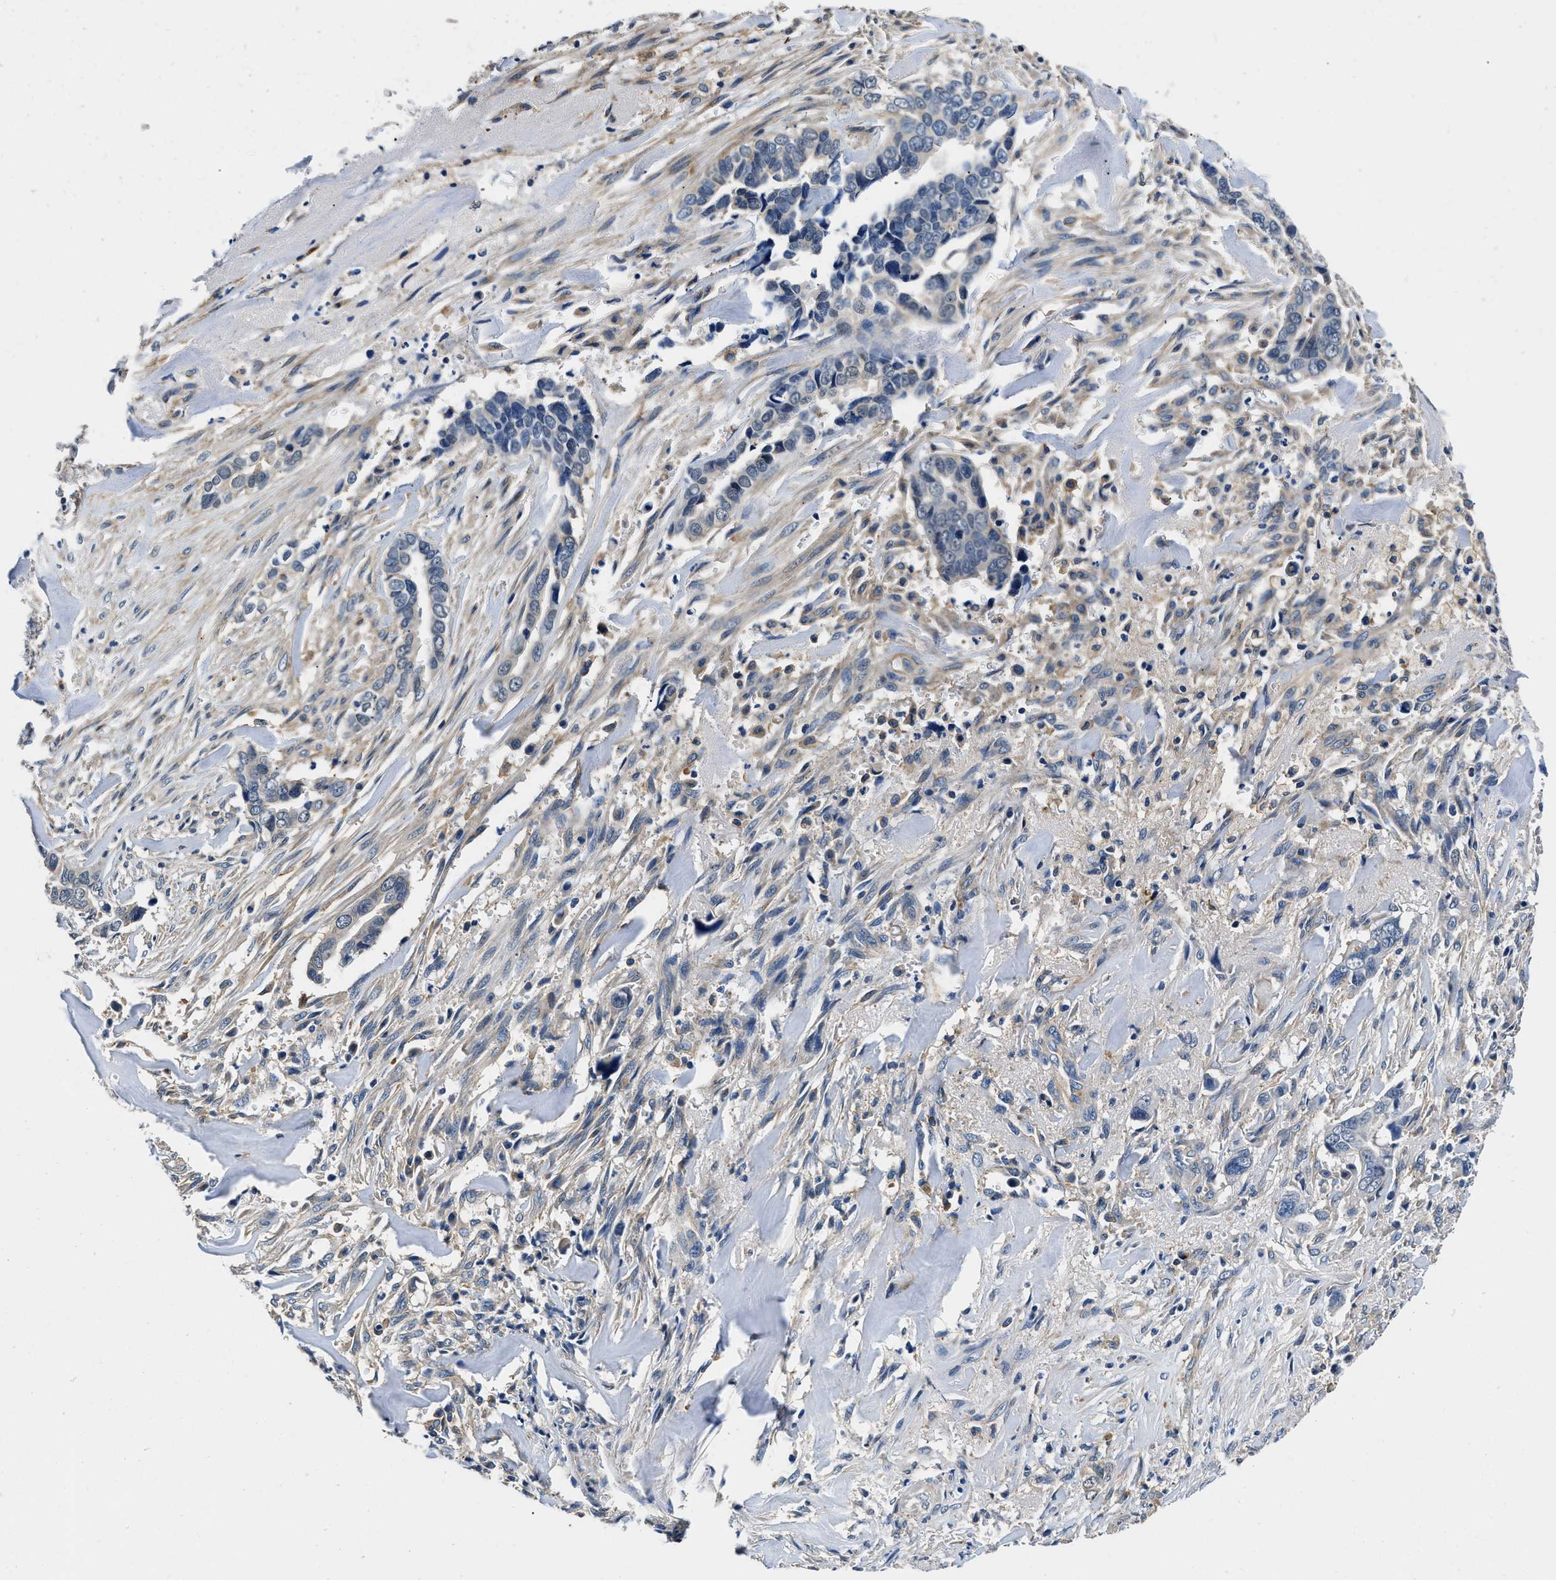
{"staining": {"intensity": "negative", "quantity": "none", "location": "none"}, "tissue": "liver cancer", "cell_type": "Tumor cells", "image_type": "cancer", "snomed": [{"axis": "morphology", "description": "Cholangiocarcinoma"}, {"axis": "topography", "description": "Liver"}], "caption": "Immunohistochemistry histopathology image of human cholangiocarcinoma (liver) stained for a protein (brown), which exhibits no staining in tumor cells.", "gene": "ZFAND3", "patient": {"sex": "female", "age": 79}}